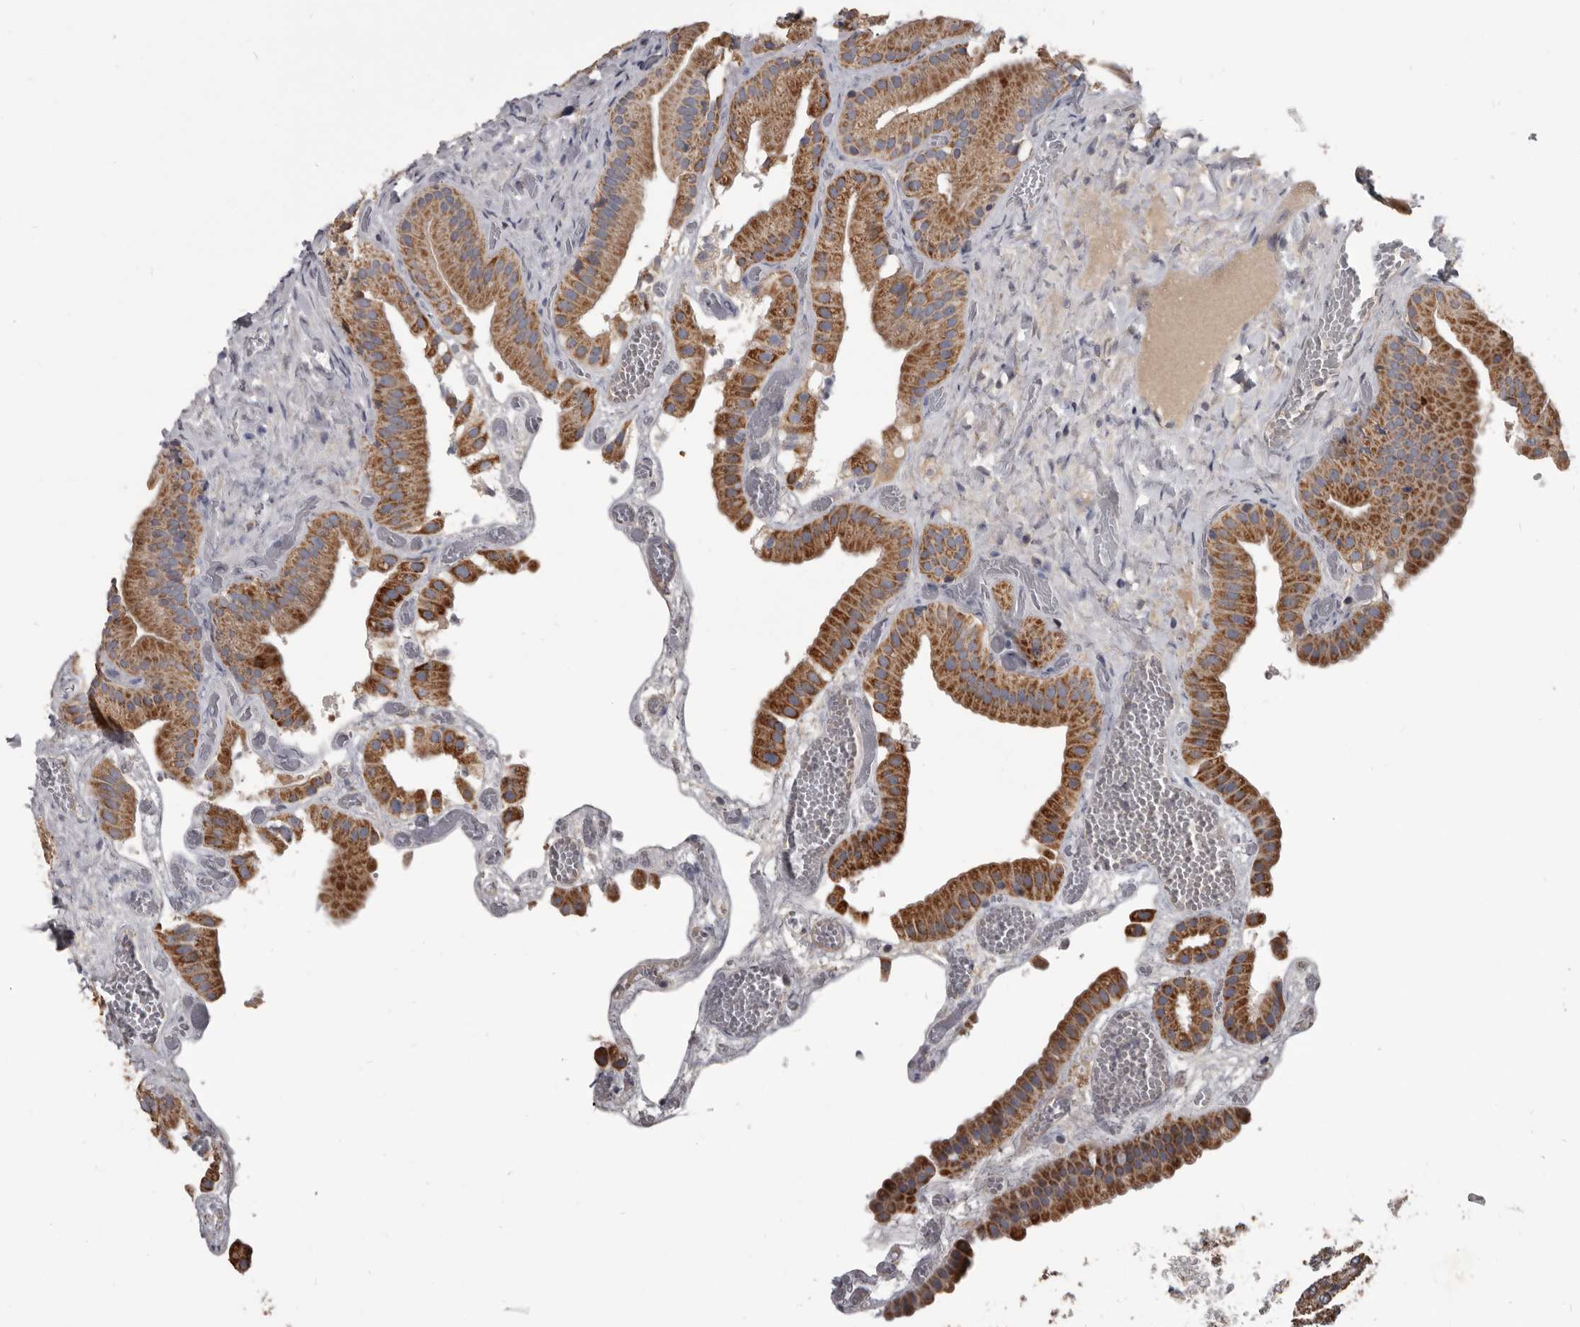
{"staining": {"intensity": "strong", "quantity": ">75%", "location": "cytoplasmic/membranous"}, "tissue": "gallbladder", "cell_type": "Glandular cells", "image_type": "normal", "snomed": [{"axis": "morphology", "description": "Normal tissue, NOS"}, {"axis": "topography", "description": "Gallbladder"}], "caption": "Unremarkable gallbladder shows strong cytoplasmic/membranous expression in about >75% of glandular cells (DAB (3,3'-diaminobenzidine) IHC, brown staining for protein, blue staining for nuclei)..", "gene": "ALDH5A1", "patient": {"sex": "female", "age": 64}}